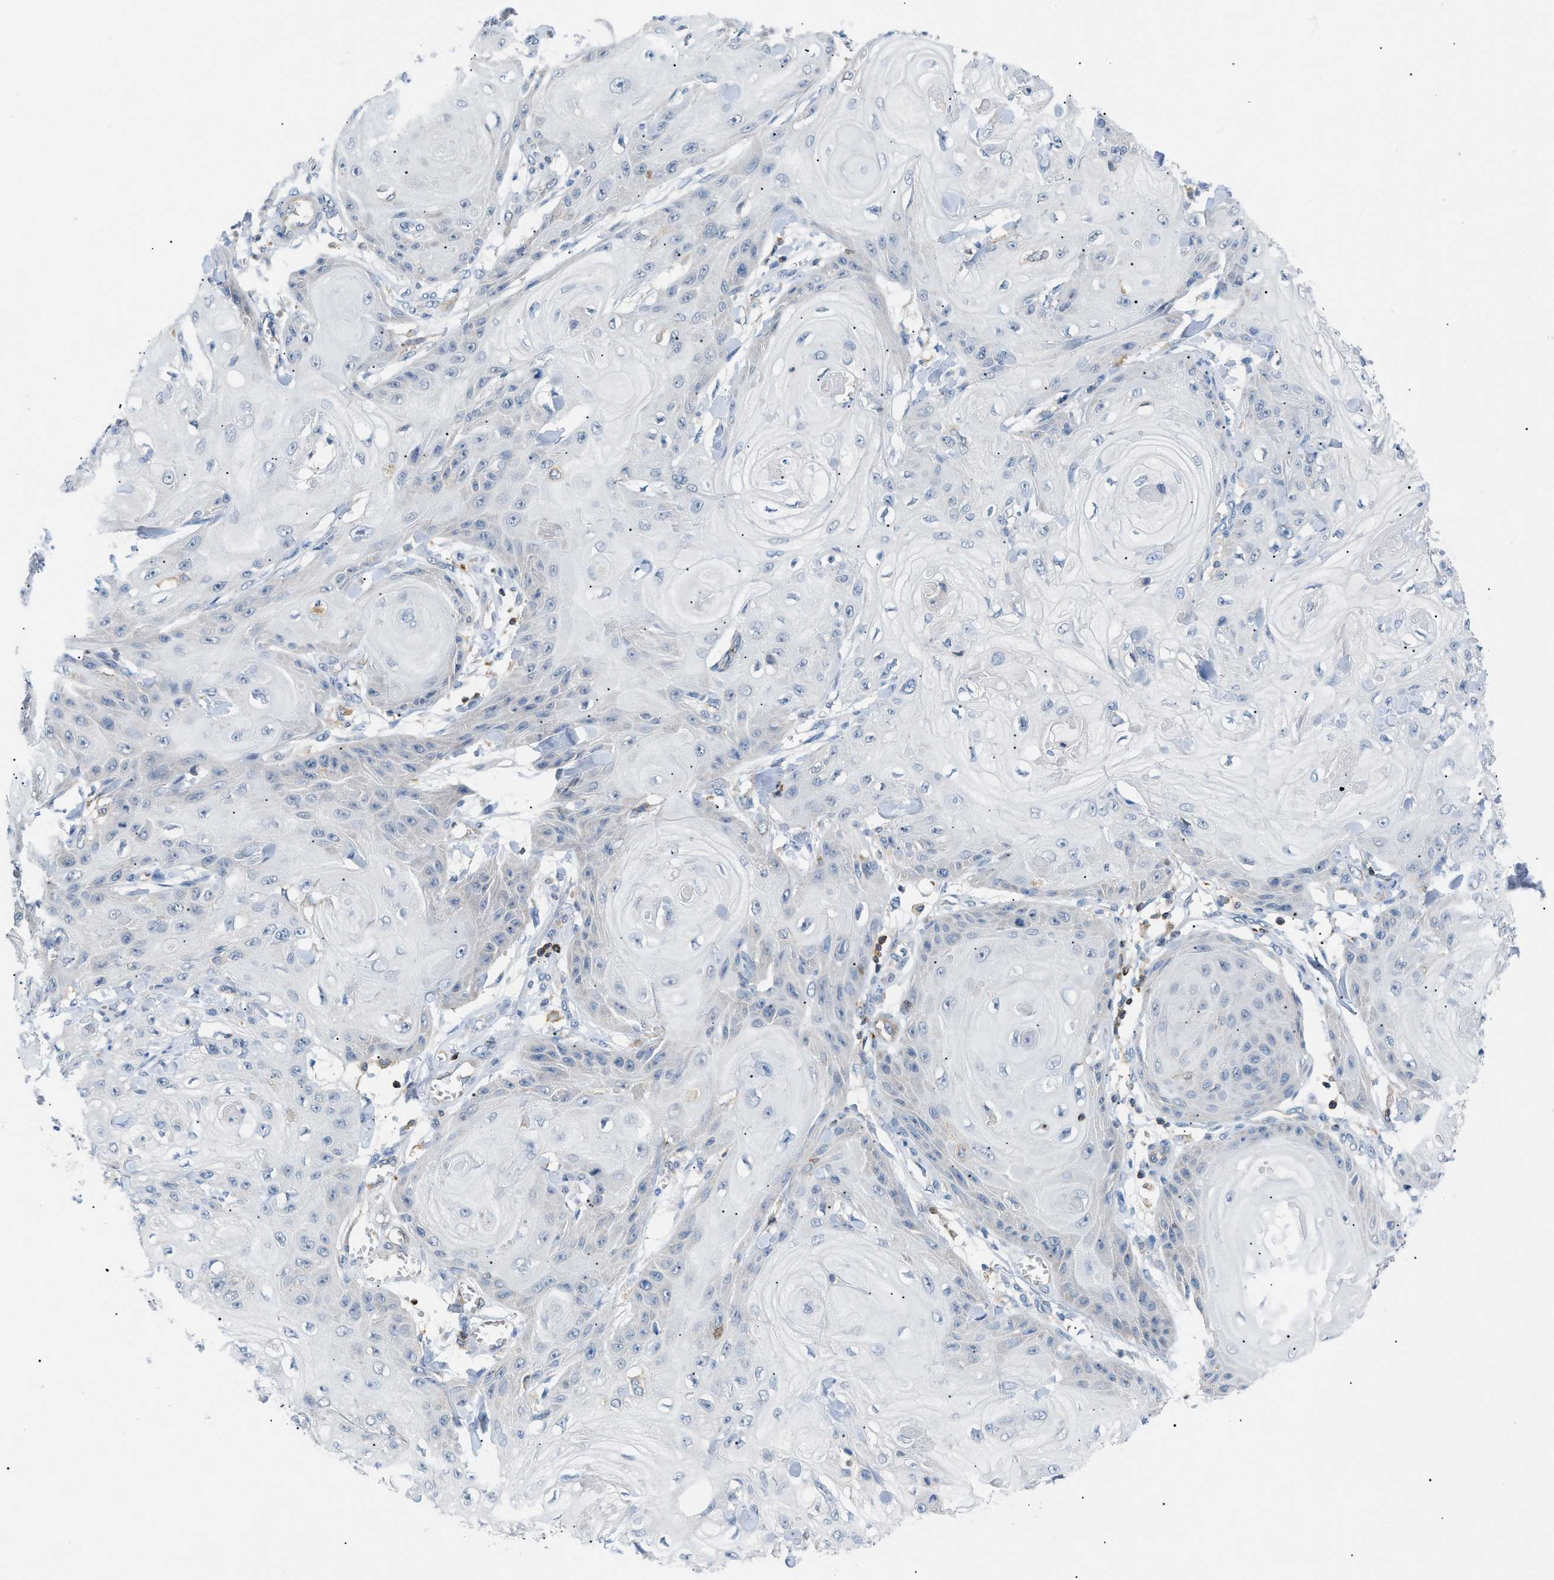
{"staining": {"intensity": "negative", "quantity": "none", "location": "none"}, "tissue": "skin cancer", "cell_type": "Tumor cells", "image_type": "cancer", "snomed": [{"axis": "morphology", "description": "Squamous cell carcinoma, NOS"}, {"axis": "topography", "description": "Skin"}], "caption": "An IHC image of squamous cell carcinoma (skin) is shown. There is no staining in tumor cells of squamous cell carcinoma (skin). Nuclei are stained in blue.", "gene": "INPP5D", "patient": {"sex": "male", "age": 74}}